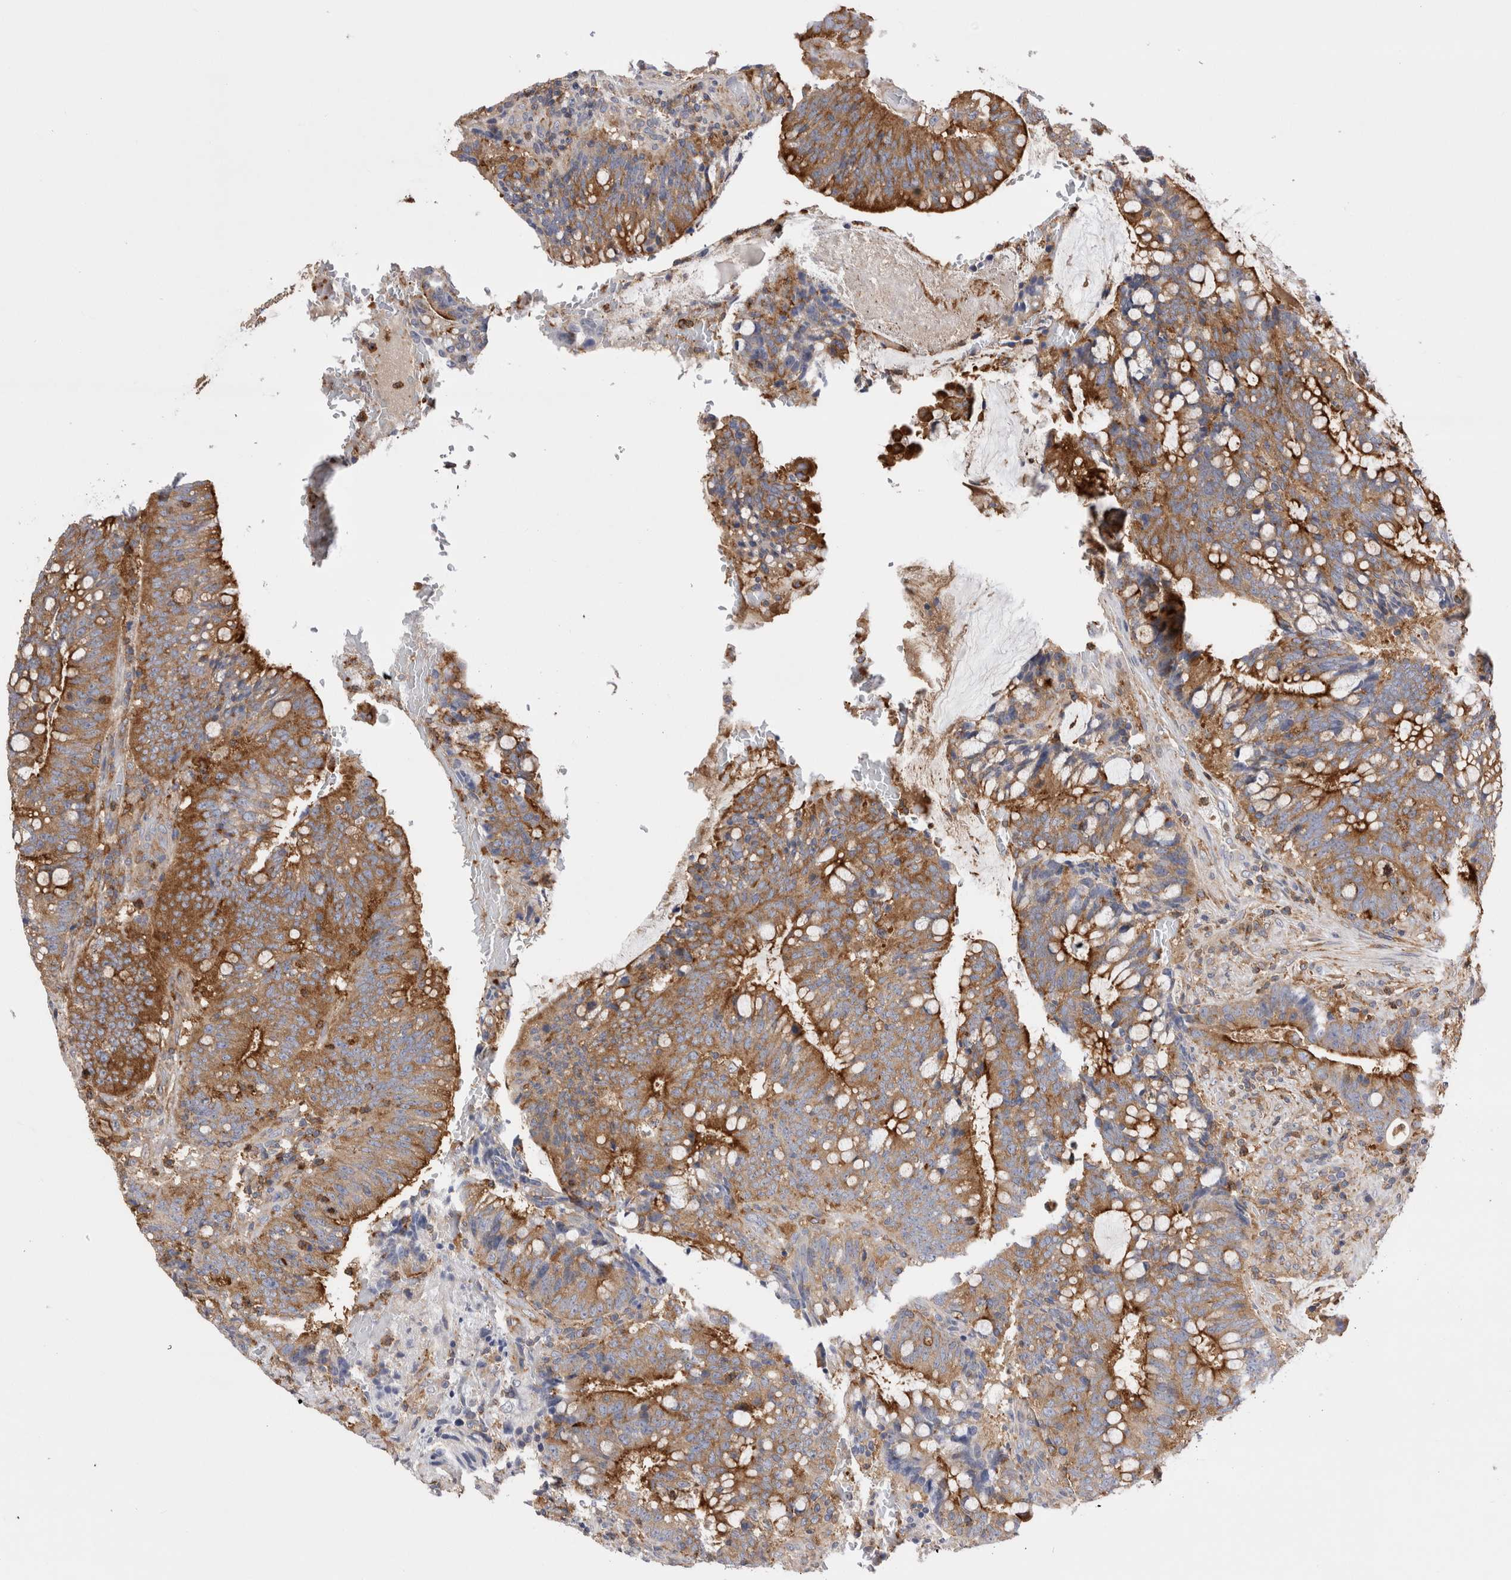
{"staining": {"intensity": "strong", "quantity": ">75%", "location": "cytoplasmic/membranous"}, "tissue": "colorectal cancer", "cell_type": "Tumor cells", "image_type": "cancer", "snomed": [{"axis": "morphology", "description": "Adenocarcinoma, NOS"}, {"axis": "topography", "description": "Colon"}], "caption": "Tumor cells show high levels of strong cytoplasmic/membranous staining in about >75% of cells in colorectal cancer.", "gene": "RAB11FIP1", "patient": {"sex": "female", "age": 66}}